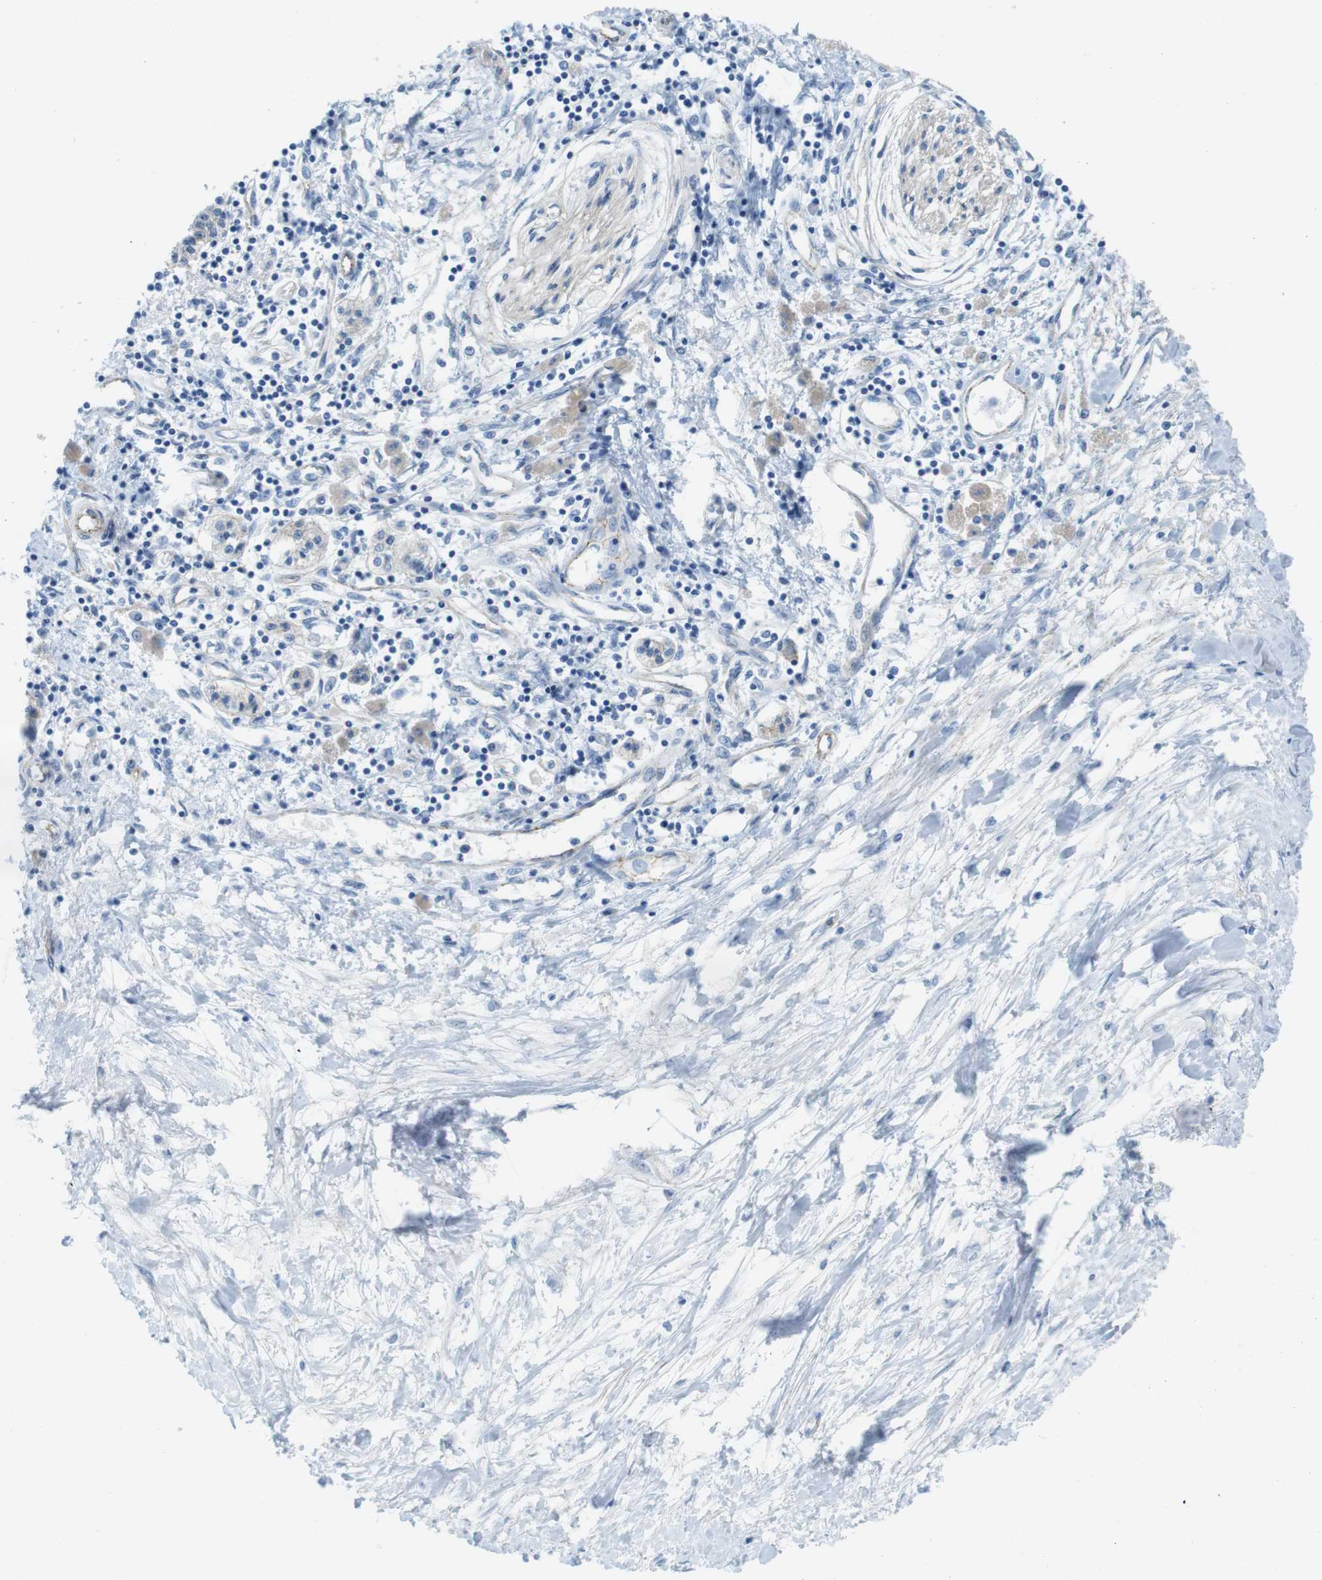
{"staining": {"intensity": "weak", "quantity": "<25%", "location": "cytoplasmic/membranous"}, "tissue": "pancreatic cancer", "cell_type": "Tumor cells", "image_type": "cancer", "snomed": [{"axis": "morphology", "description": "Adenocarcinoma, NOS"}, {"axis": "topography", "description": "Pancreas"}], "caption": "Histopathology image shows no significant protein staining in tumor cells of adenocarcinoma (pancreatic).", "gene": "SLC6A6", "patient": {"sex": "female", "age": 77}}